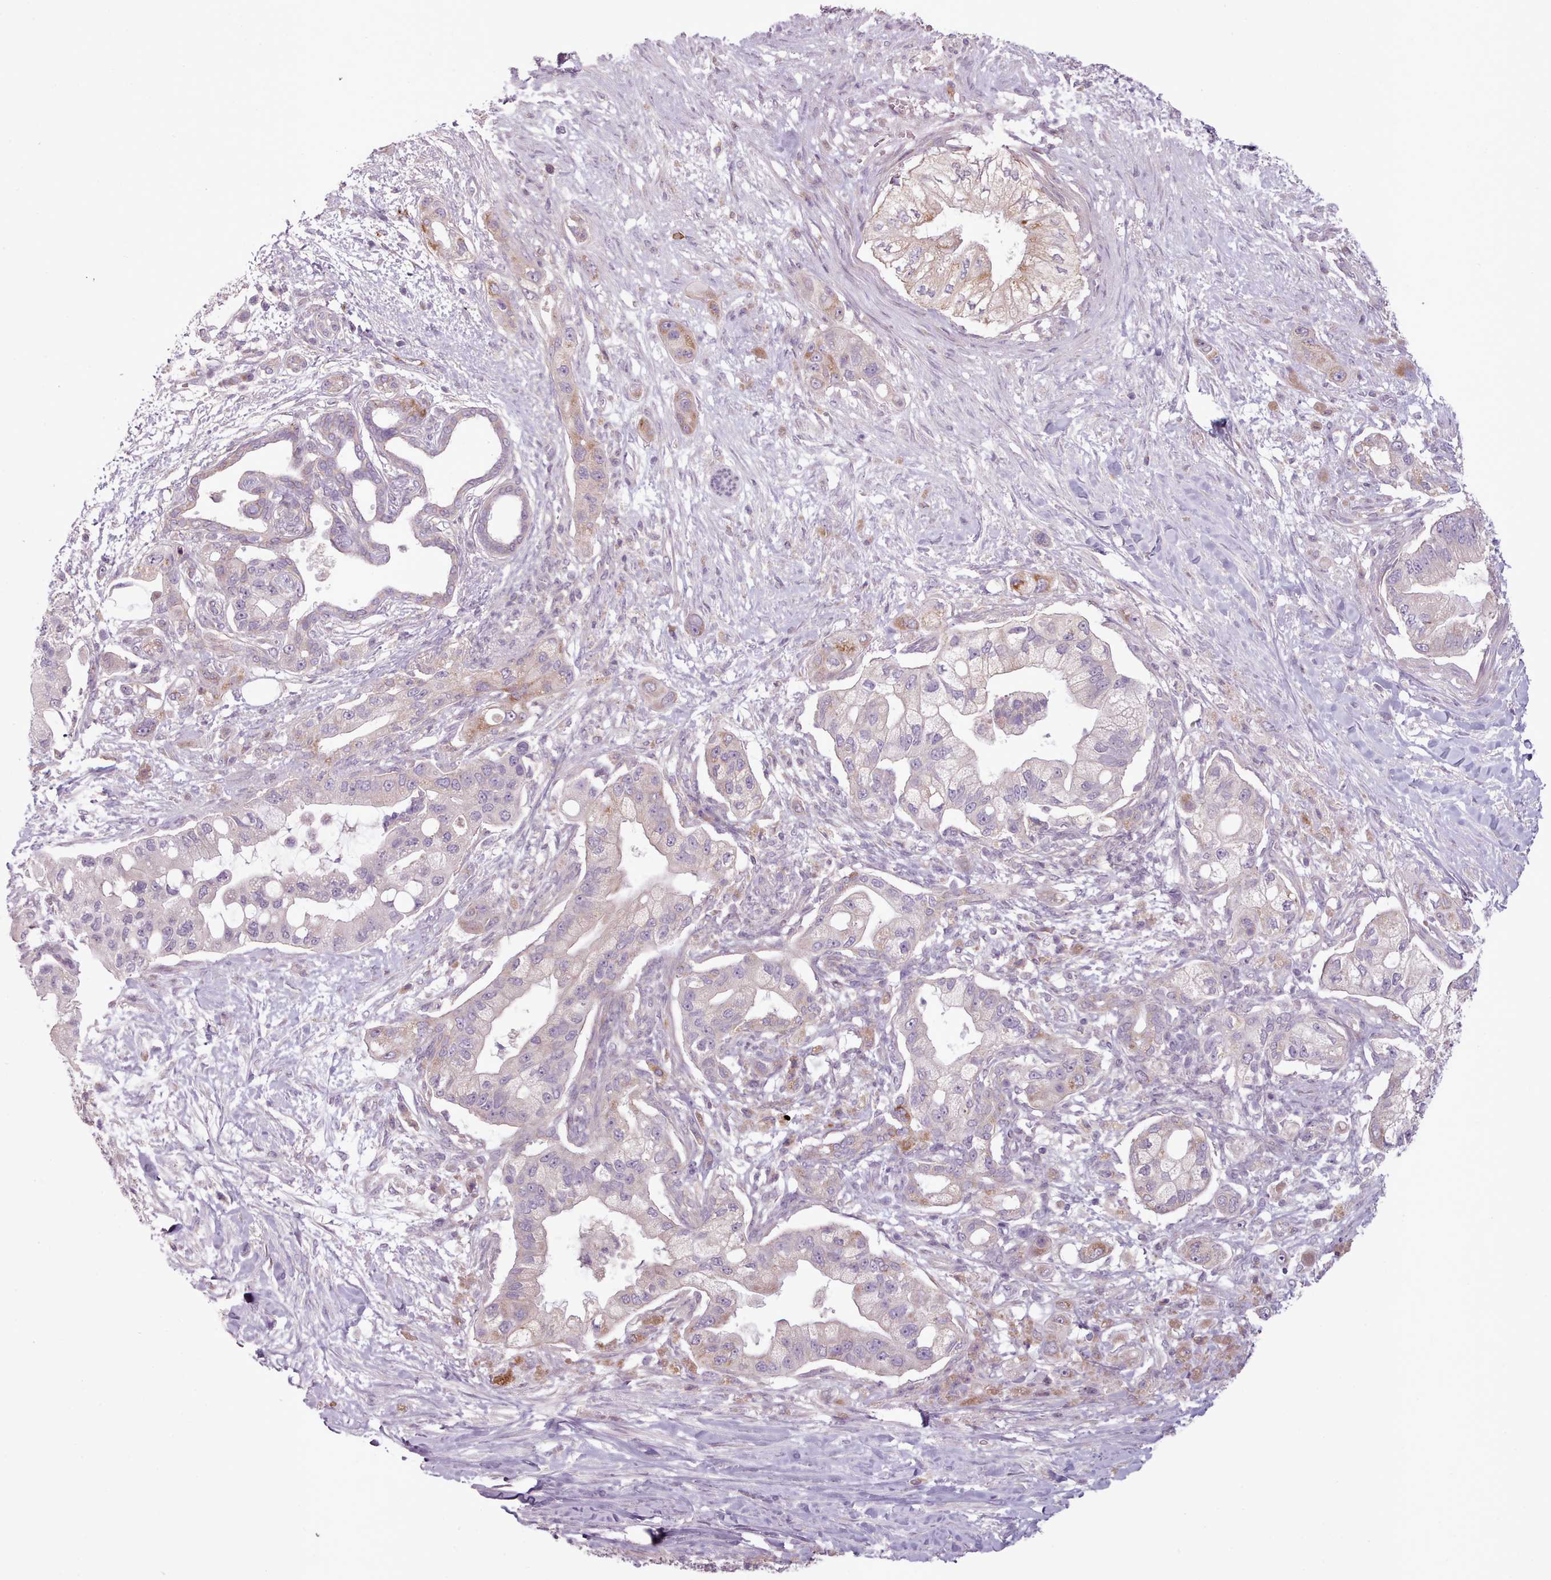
{"staining": {"intensity": "moderate", "quantity": "<25%", "location": "cytoplasmic/membranous"}, "tissue": "pancreatic cancer", "cell_type": "Tumor cells", "image_type": "cancer", "snomed": [{"axis": "morphology", "description": "Adenocarcinoma, NOS"}, {"axis": "topography", "description": "Pancreas"}], "caption": "Pancreatic cancer was stained to show a protein in brown. There is low levels of moderate cytoplasmic/membranous expression in approximately <25% of tumor cells. (Stains: DAB (3,3'-diaminobenzidine) in brown, nuclei in blue, Microscopy: brightfield microscopy at high magnification).", "gene": "LAPTM5", "patient": {"sex": "male", "age": 57}}